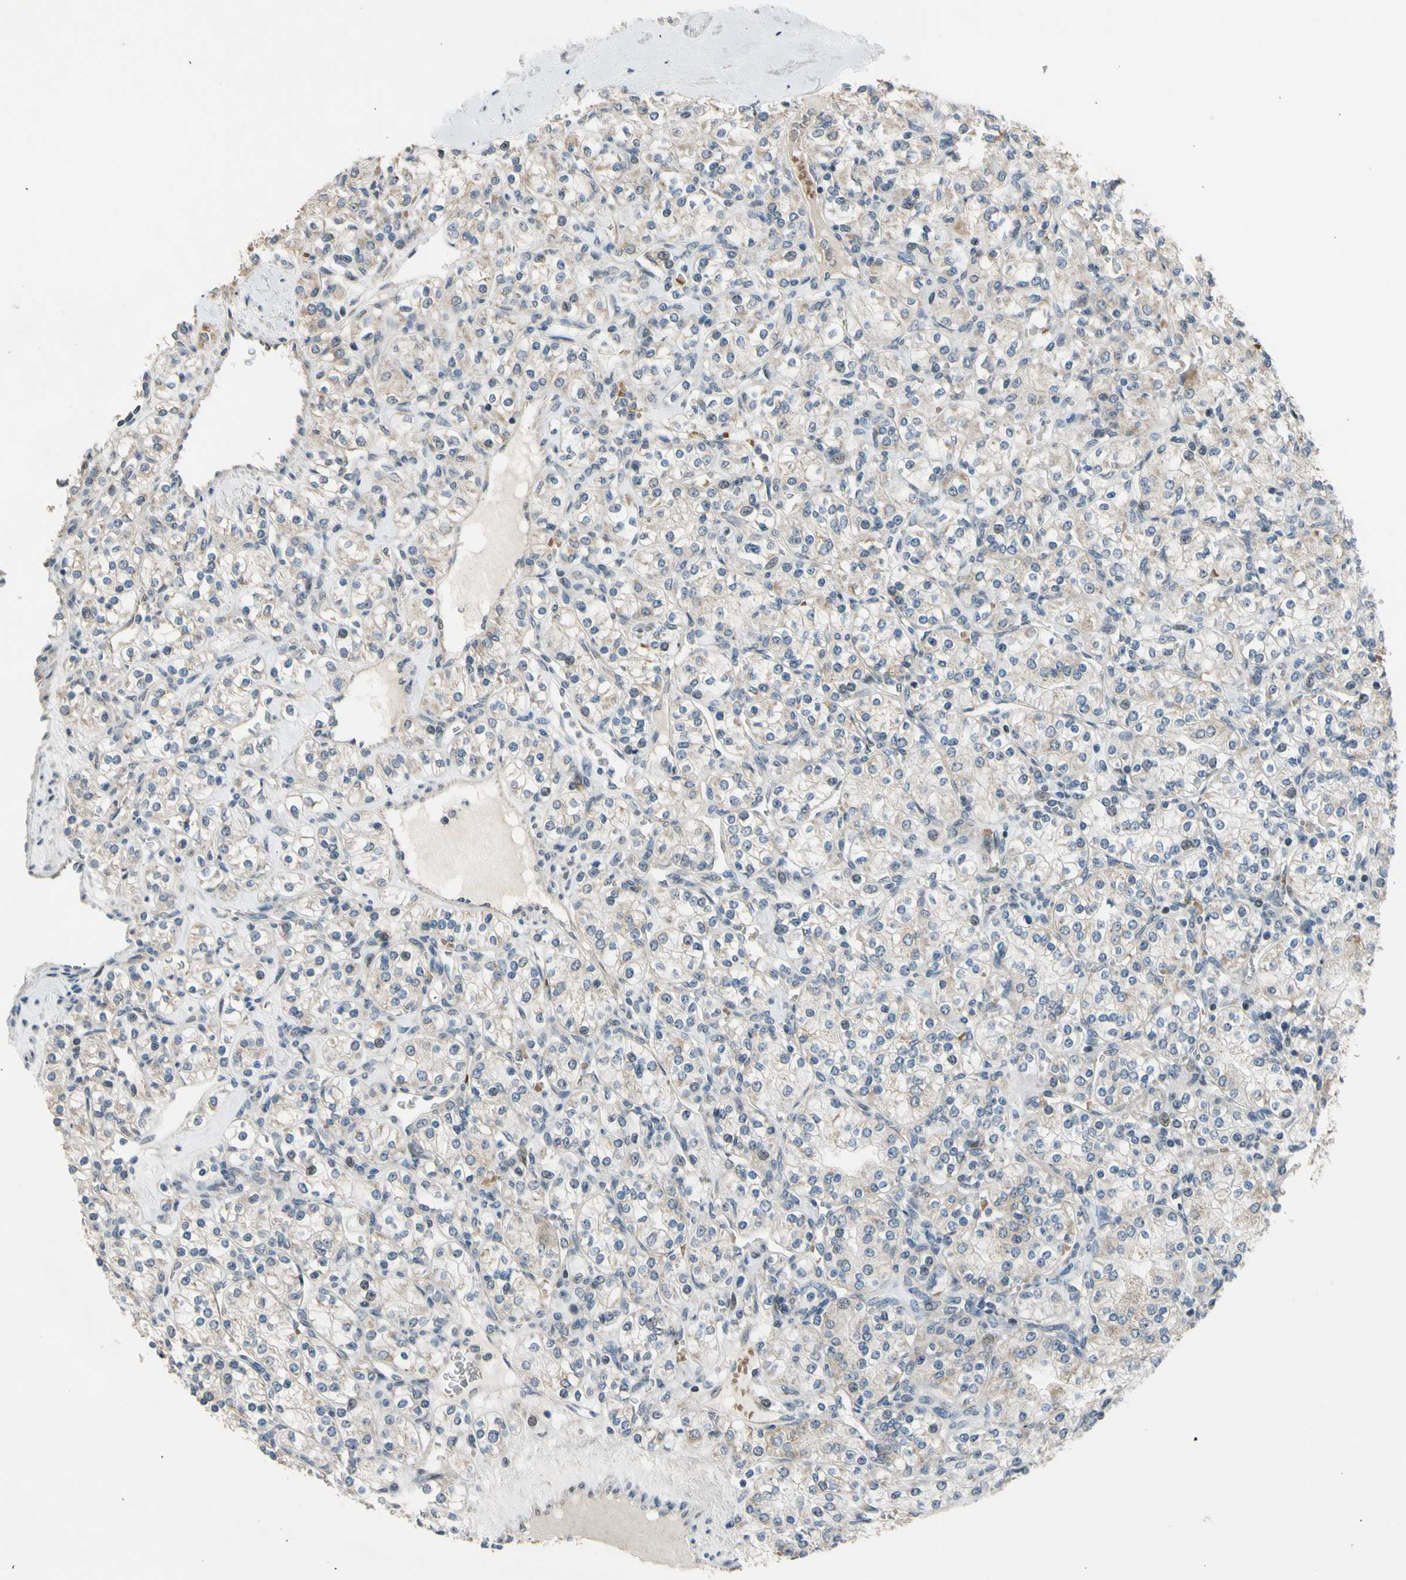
{"staining": {"intensity": "negative", "quantity": "none", "location": "none"}, "tissue": "renal cancer", "cell_type": "Tumor cells", "image_type": "cancer", "snomed": [{"axis": "morphology", "description": "Adenocarcinoma, NOS"}, {"axis": "topography", "description": "Kidney"}], "caption": "IHC image of neoplastic tissue: human renal cancer (adenocarcinoma) stained with DAB displays no significant protein staining in tumor cells. (Brightfield microscopy of DAB (3,3'-diaminobenzidine) immunohistochemistry at high magnification).", "gene": "ZNF184", "patient": {"sex": "male", "age": 77}}